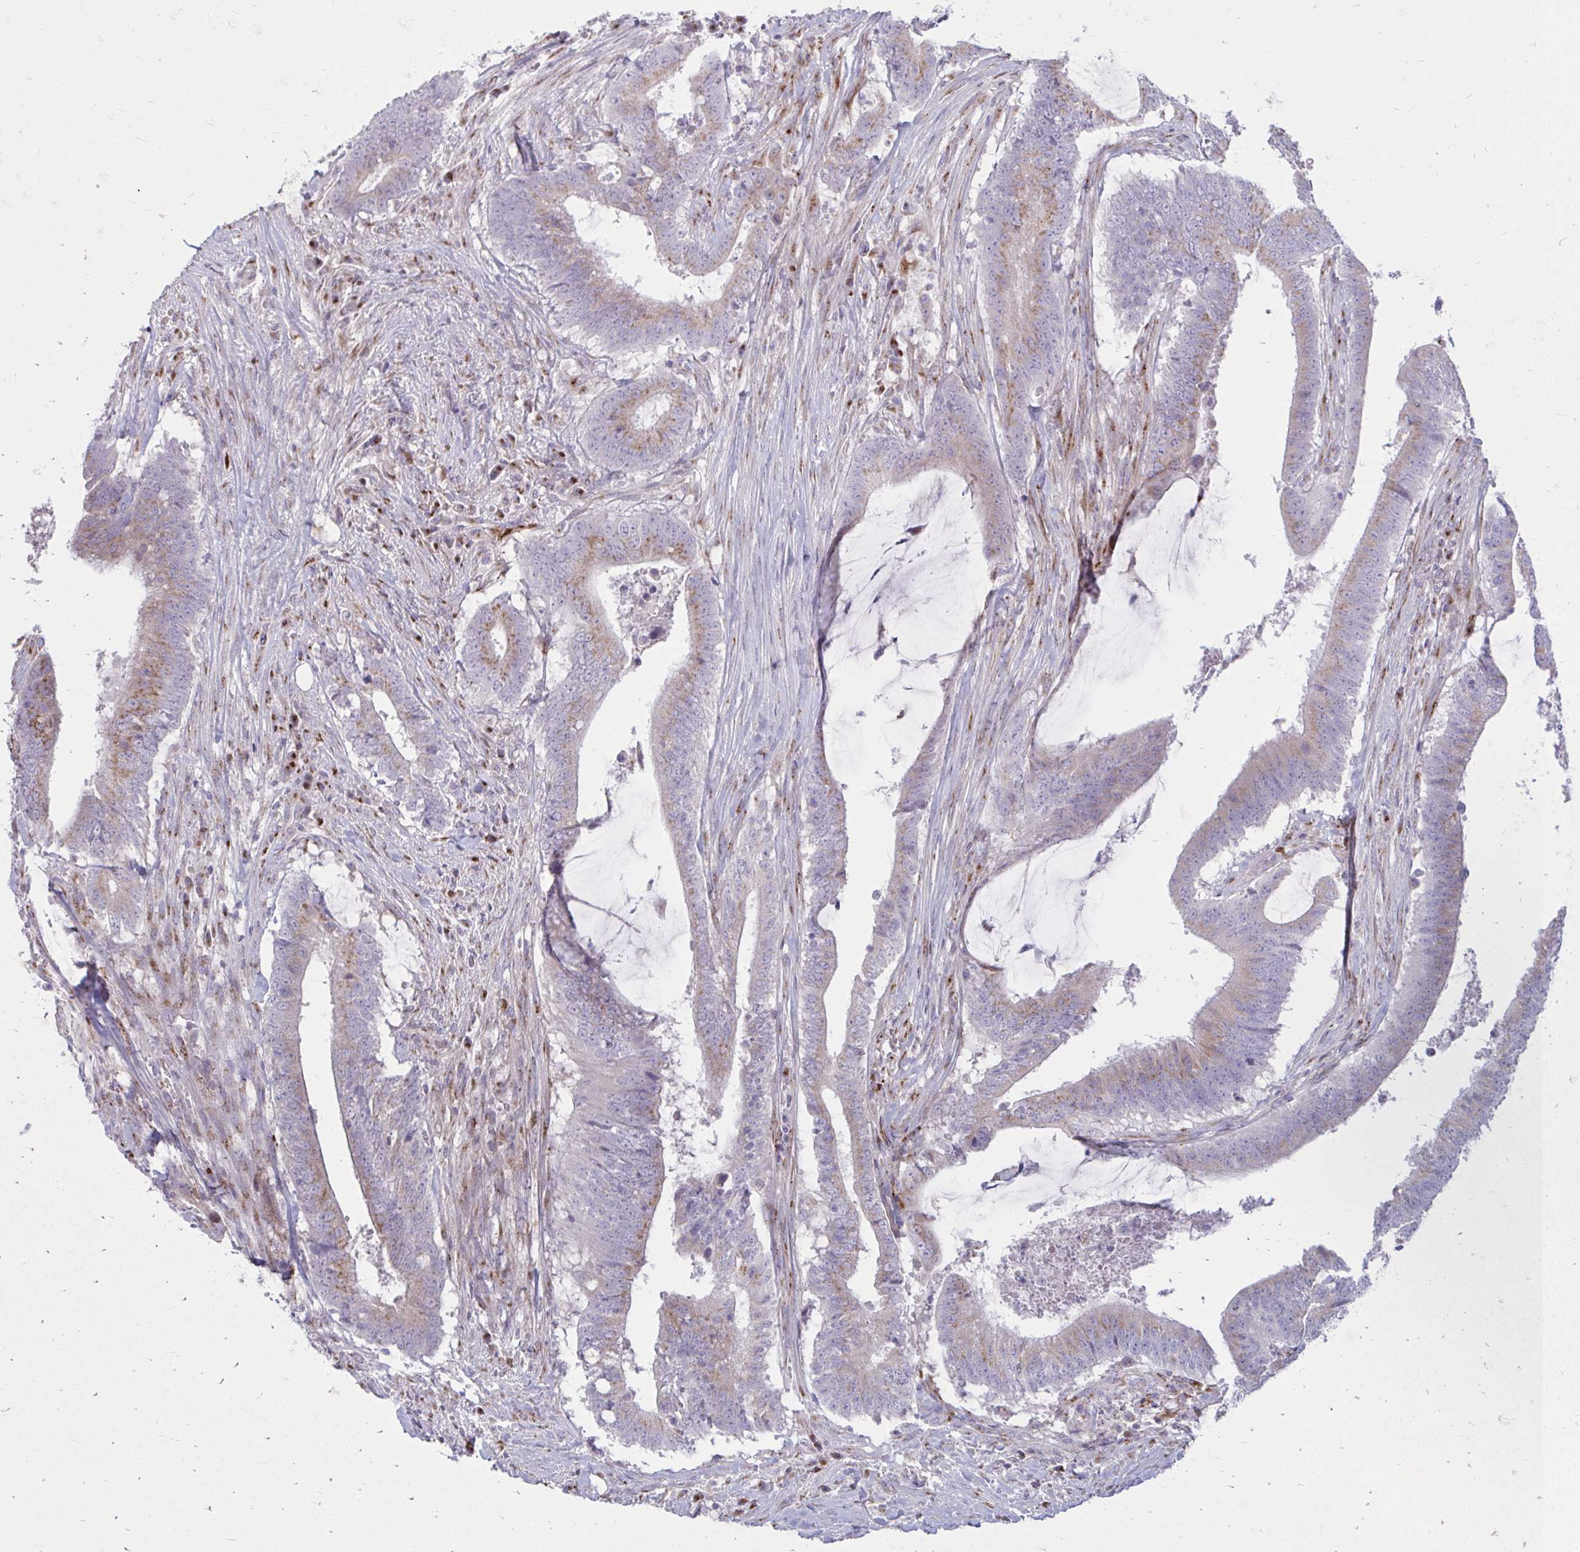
{"staining": {"intensity": "weak", "quantity": ">75%", "location": "cytoplasmic/membranous"}, "tissue": "colorectal cancer", "cell_type": "Tumor cells", "image_type": "cancer", "snomed": [{"axis": "morphology", "description": "Adenocarcinoma, NOS"}, {"axis": "topography", "description": "Colon"}], "caption": "This image shows IHC staining of human adenocarcinoma (colorectal), with low weak cytoplasmic/membranous staining in approximately >75% of tumor cells.", "gene": "RAB6B", "patient": {"sex": "female", "age": 43}}